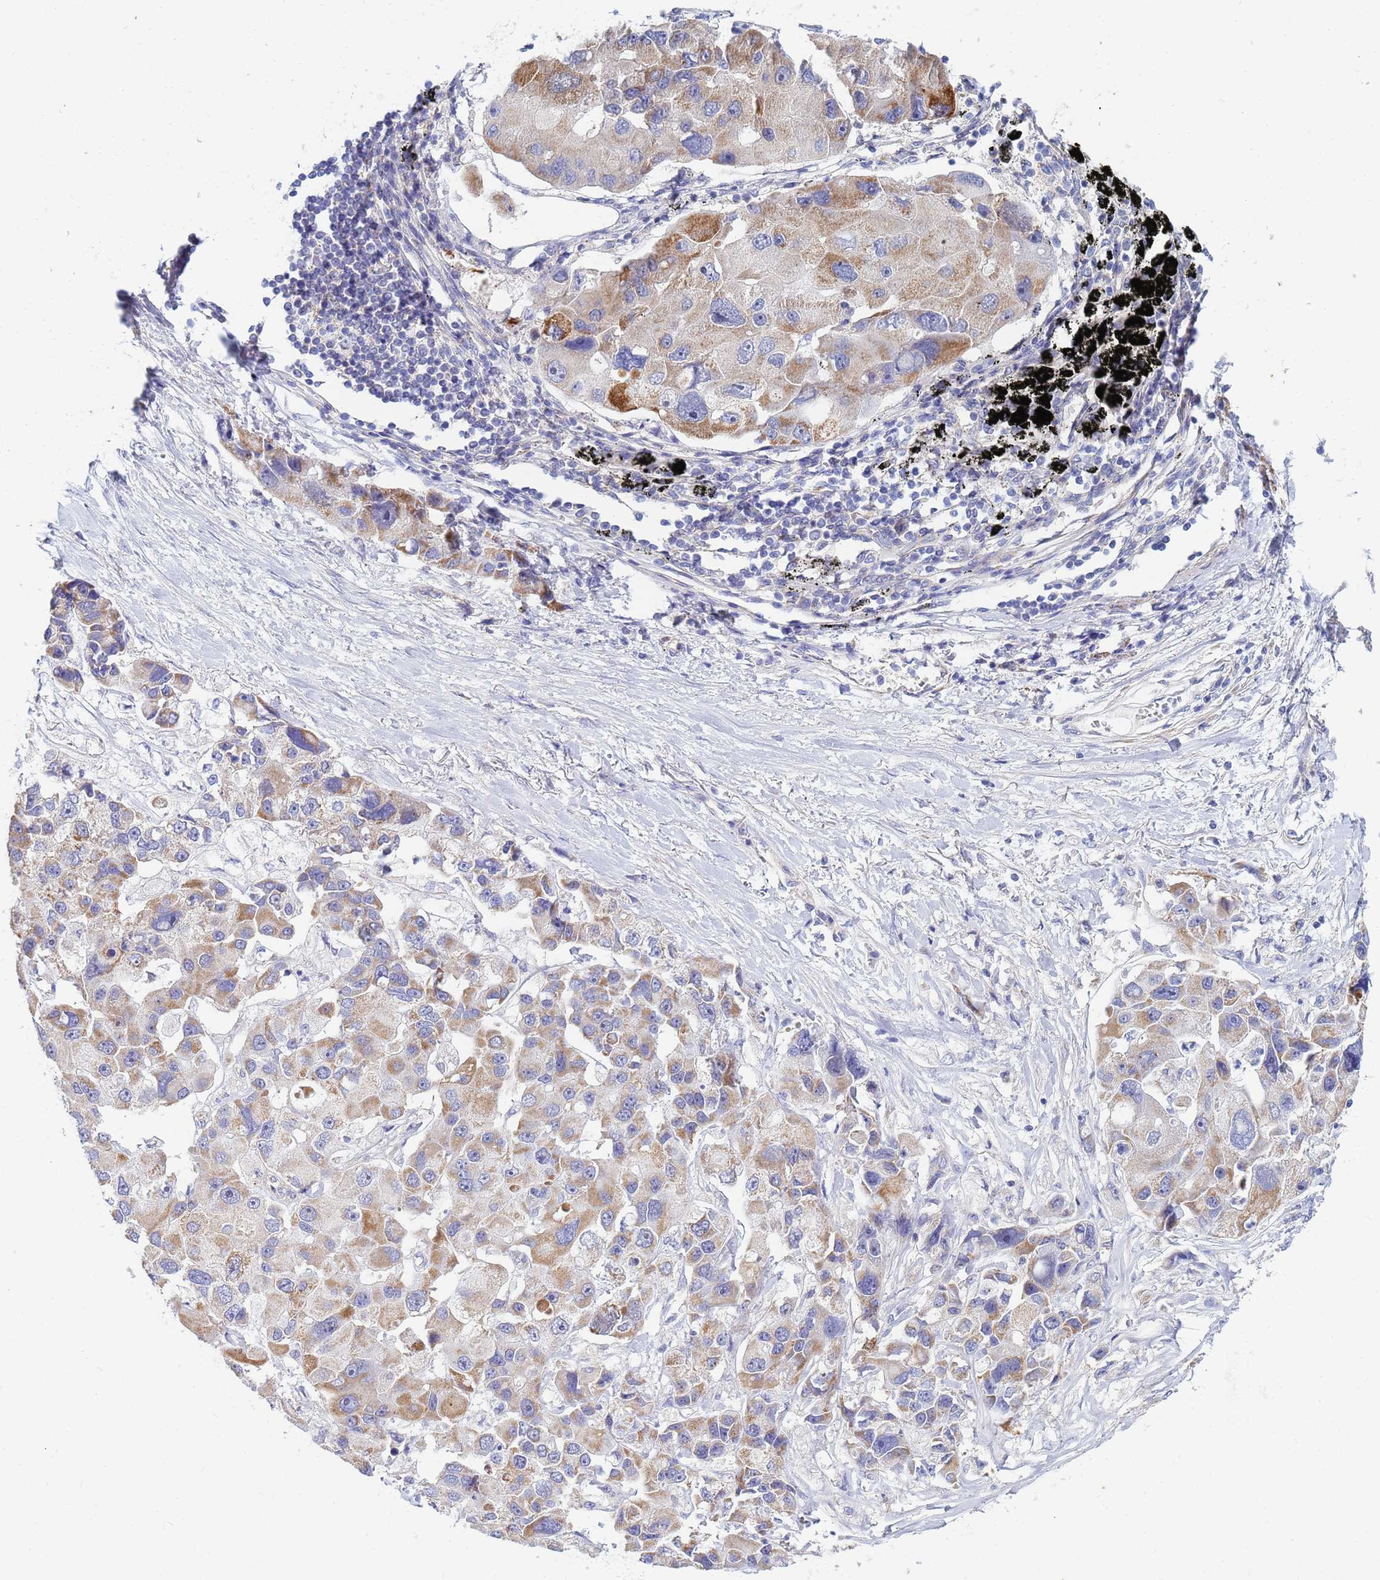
{"staining": {"intensity": "moderate", "quantity": "25%-75%", "location": "cytoplasmic/membranous"}, "tissue": "lung cancer", "cell_type": "Tumor cells", "image_type": "cancer", "snomed": [{"axis": "morphology", "description": "Adenocarcinoma, NOS"}, {"axis": "topography", "description": "Lung"}], "caption": "This histopathology image reveals immunohistochemistry (IHC) staining of adenocarcinoma (lung), with medium moderate cytoplasmic/membranous expression in about 25%-75% of tumor cells.", "gene": "SDR39U1", "patient": {"sex": "female", "age": 54}}